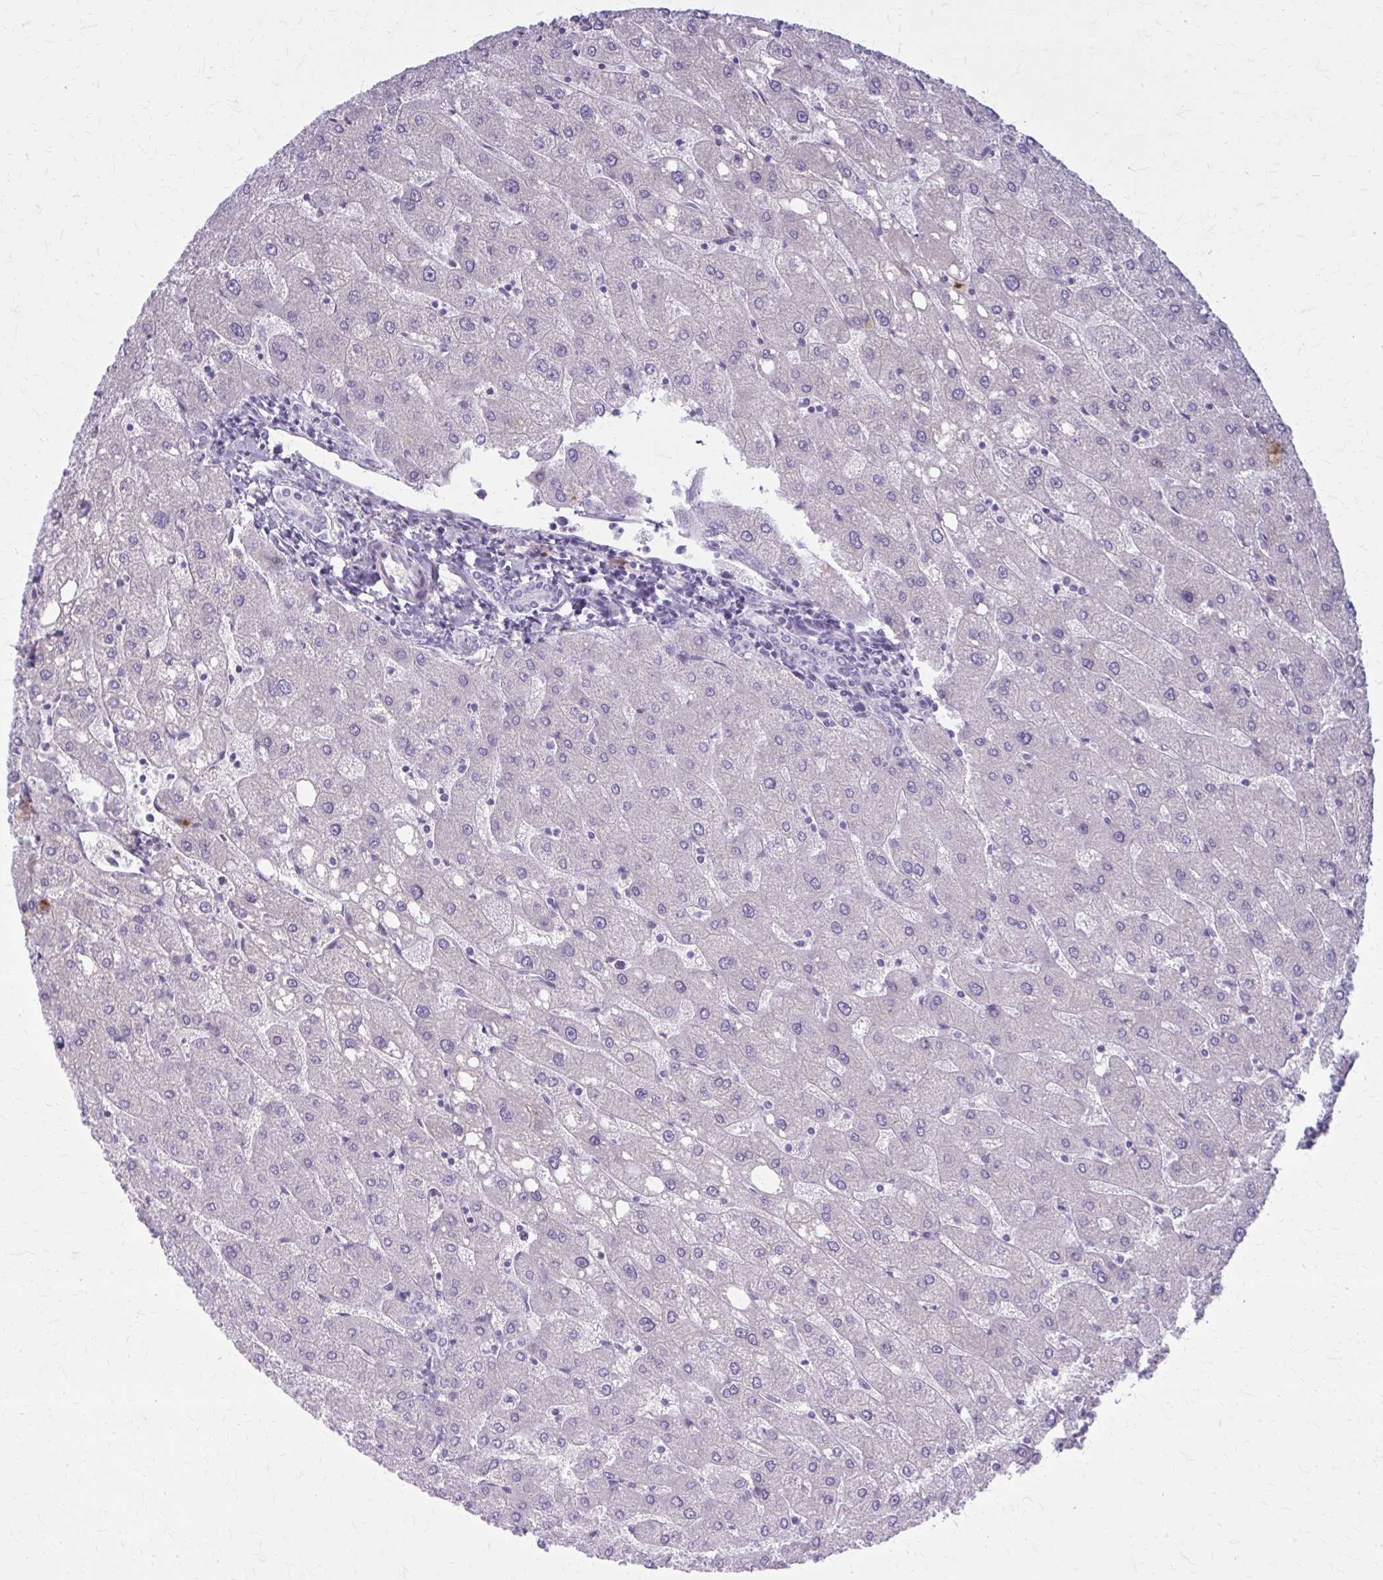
{"staining": {"intensity": "negative", "quantity": "none", "location": "none"}, "tissue": "liver", "cell_type": "Cholangiocytes", "image_type": "normal", "snomed": [{"axis": "morphology", "description": "Normal tissue, NOS"}, {"axis": "topography", "description": "Liver"}], "caption": "The IHC photomicrograph has no significant staining in cholangiocytes of liver. The staining is performed using DAB brown chromogen with nuclei counter-stained in using hematoxylin.", "gene": "SERPIND1", "patient": {"sex": "male", "age": 67}}